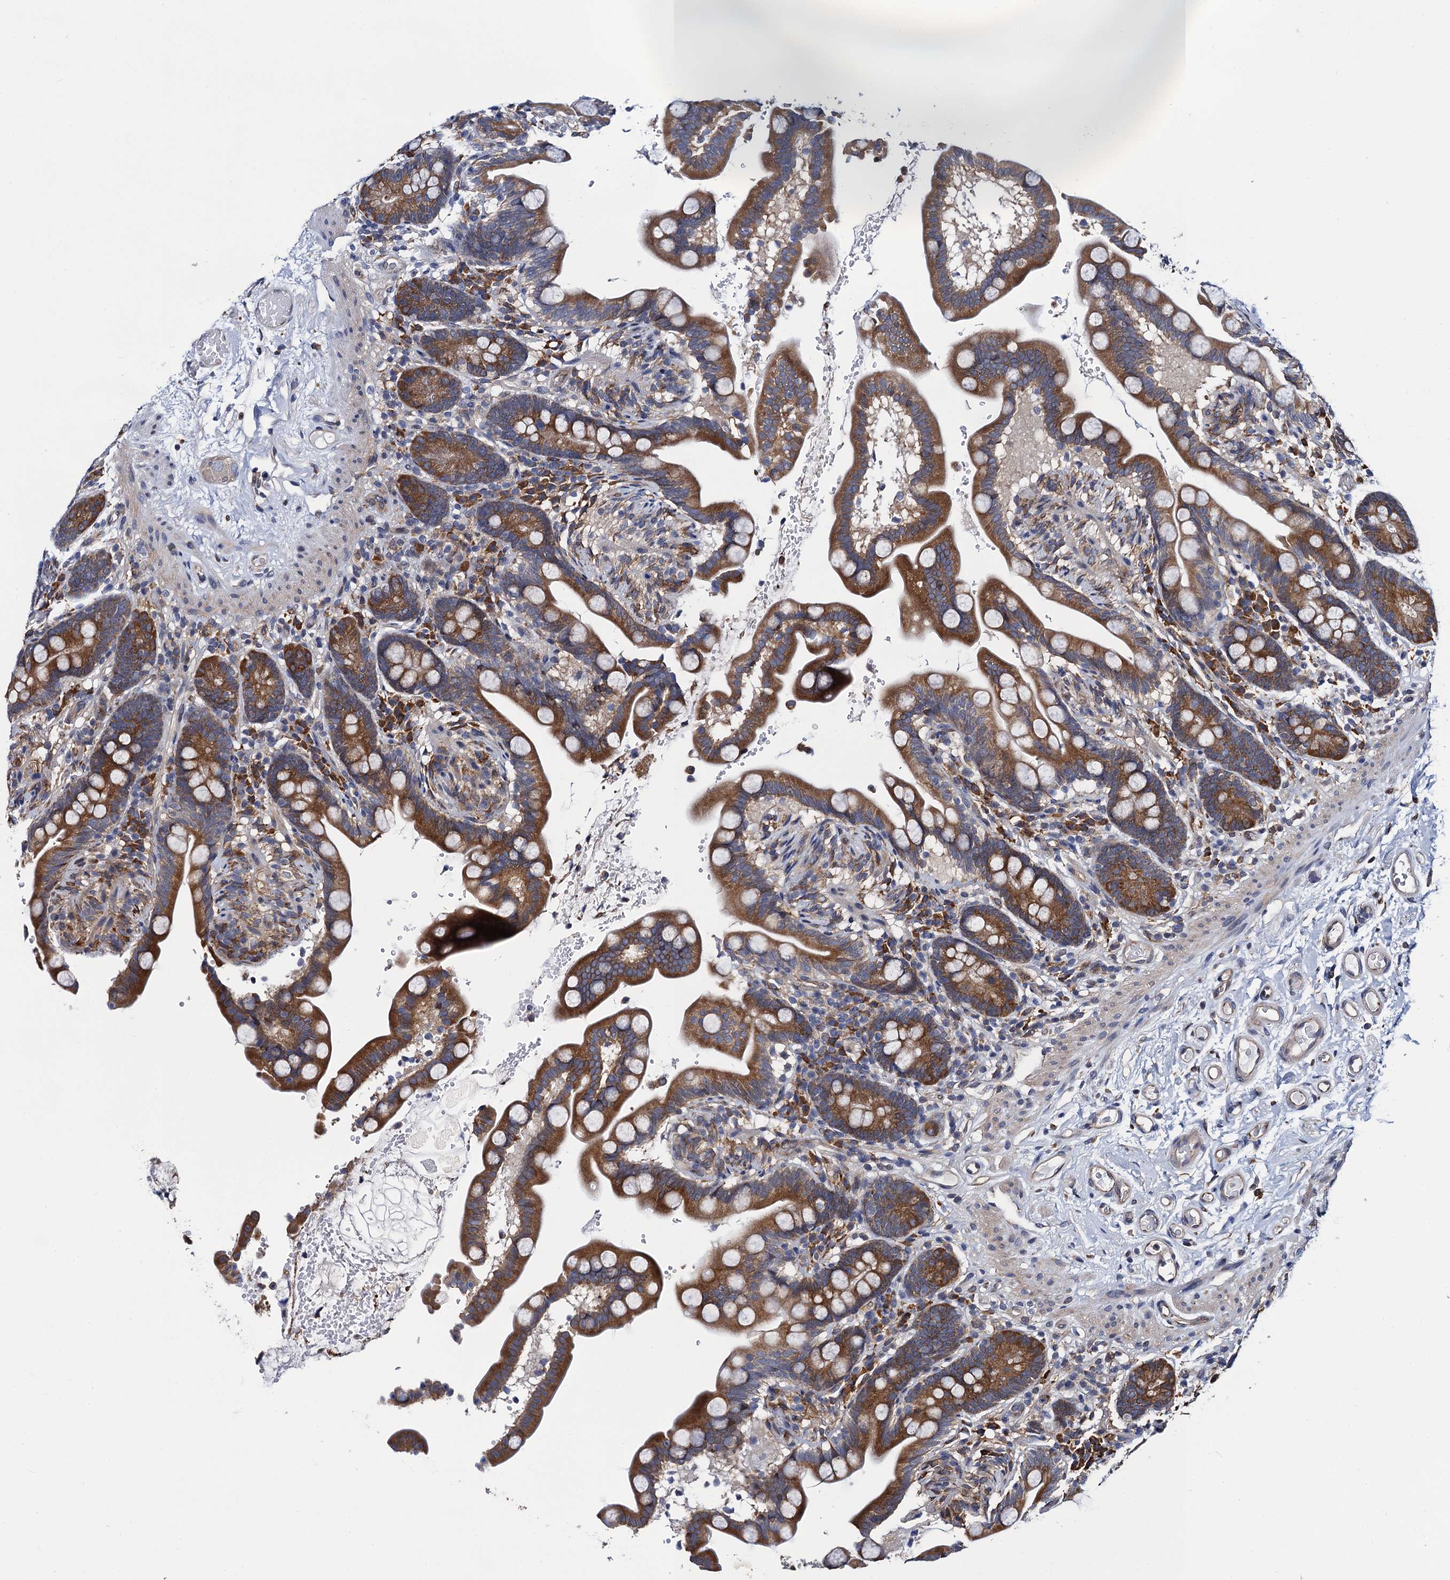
{"staining": {"intensity": "negative", "quantity": "none", "location": "none"}, "tissue": "colon", "cell_type": "Endothelial cells", "image_type": "normal", "snomed": [{"axis": "morphology", "description": "Normal tissue, NOS"}, {"axis": "topography", "description": "Smooth muscle"}, {"axis": "topography", "description": "Colon"}], "caption": "This is a micrograph of immunohistochemistry staining of unremarkable colon, which shows no expression in endothelial cells.", "gene": "PGLS", "patient": {"sex": "male", "age": 73}}